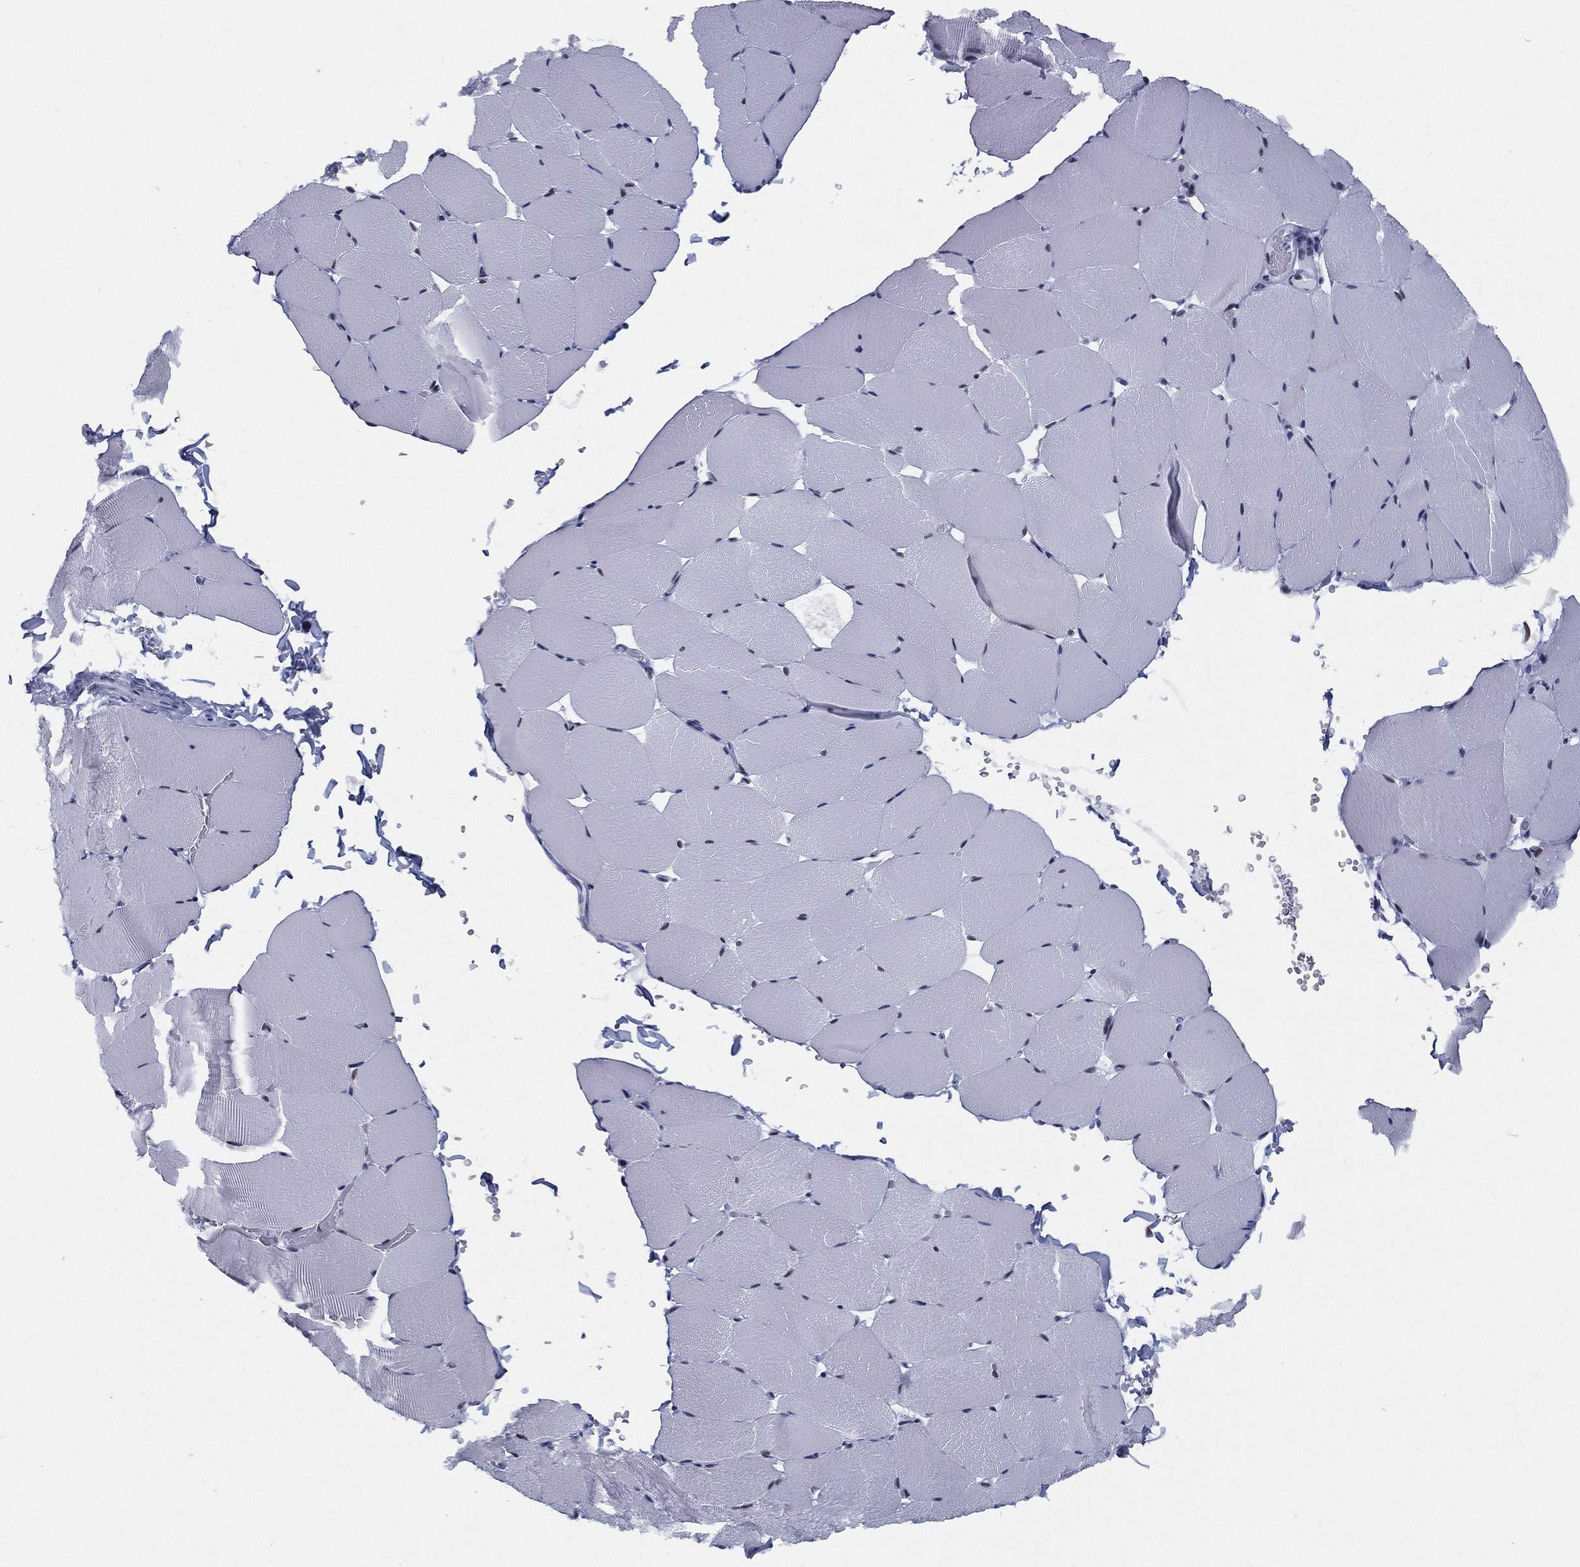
{"staining": {"intensity": "moderate", "quantity": "25%-75%", "location": "nuclear"}, "tissue": "skeletal muscle", "cell_type": "Myocytes", "image_type": "normal", "snomed": [{"axis": "morphology", "description": "Normal tissue, NOS"}, {"axis": "topography", "description": "Skeletal muscle"}], "caption": "Protein staining of normal skeletal muscle exhibits moderate nuclear positivity in about 25%-75% of myocytes. (brown staining indicates protein expression, while blue staining denotes nuclei).", "gene": "CYB561D2", "patient": {"sex": "female", "age": 37}}